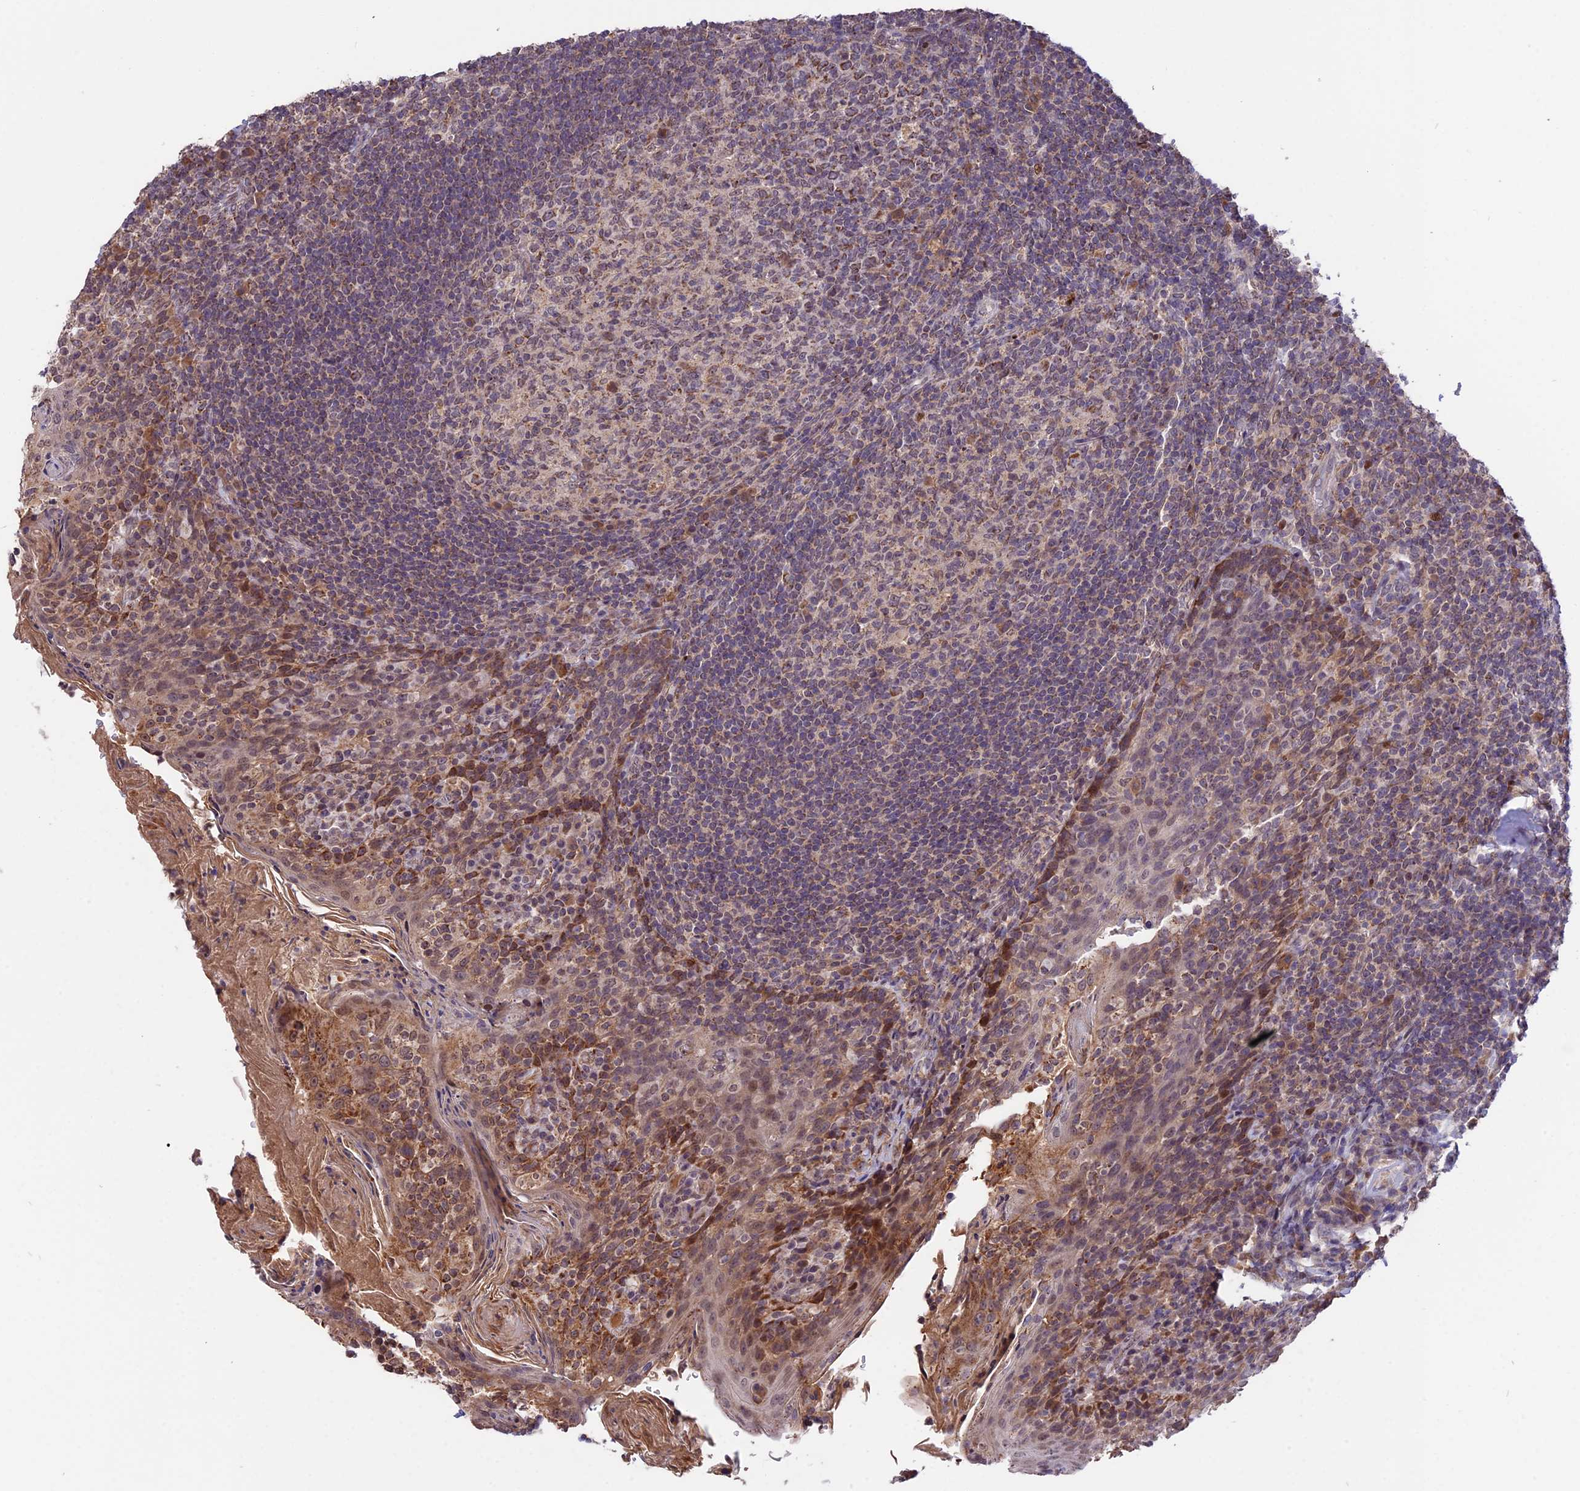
{"staining": {"intensity": "moderate", "quantity": "25%-75%", "location": "cytoplasmic/membranous"}, "tissue": "tonsil", "cell_type": "Germinal center cells", "image_type": "normal", "snomed": [{"axis": "morphology", "description": "Normal tissue, NOS"}, {"axis": "topography", "description": "Tonsil"}], "caption": "The photomicrograph demonstrates immunohistochemical staining of benign tonsil. There is moderate cytoplasmic/membranous positivity is seen in about 25%-75% of germinal center cells. The protein is shown in brown color, while the nuclei are stained blue.", "gene": "RERGL", "patient": {"sex": "female", "age": 10}}